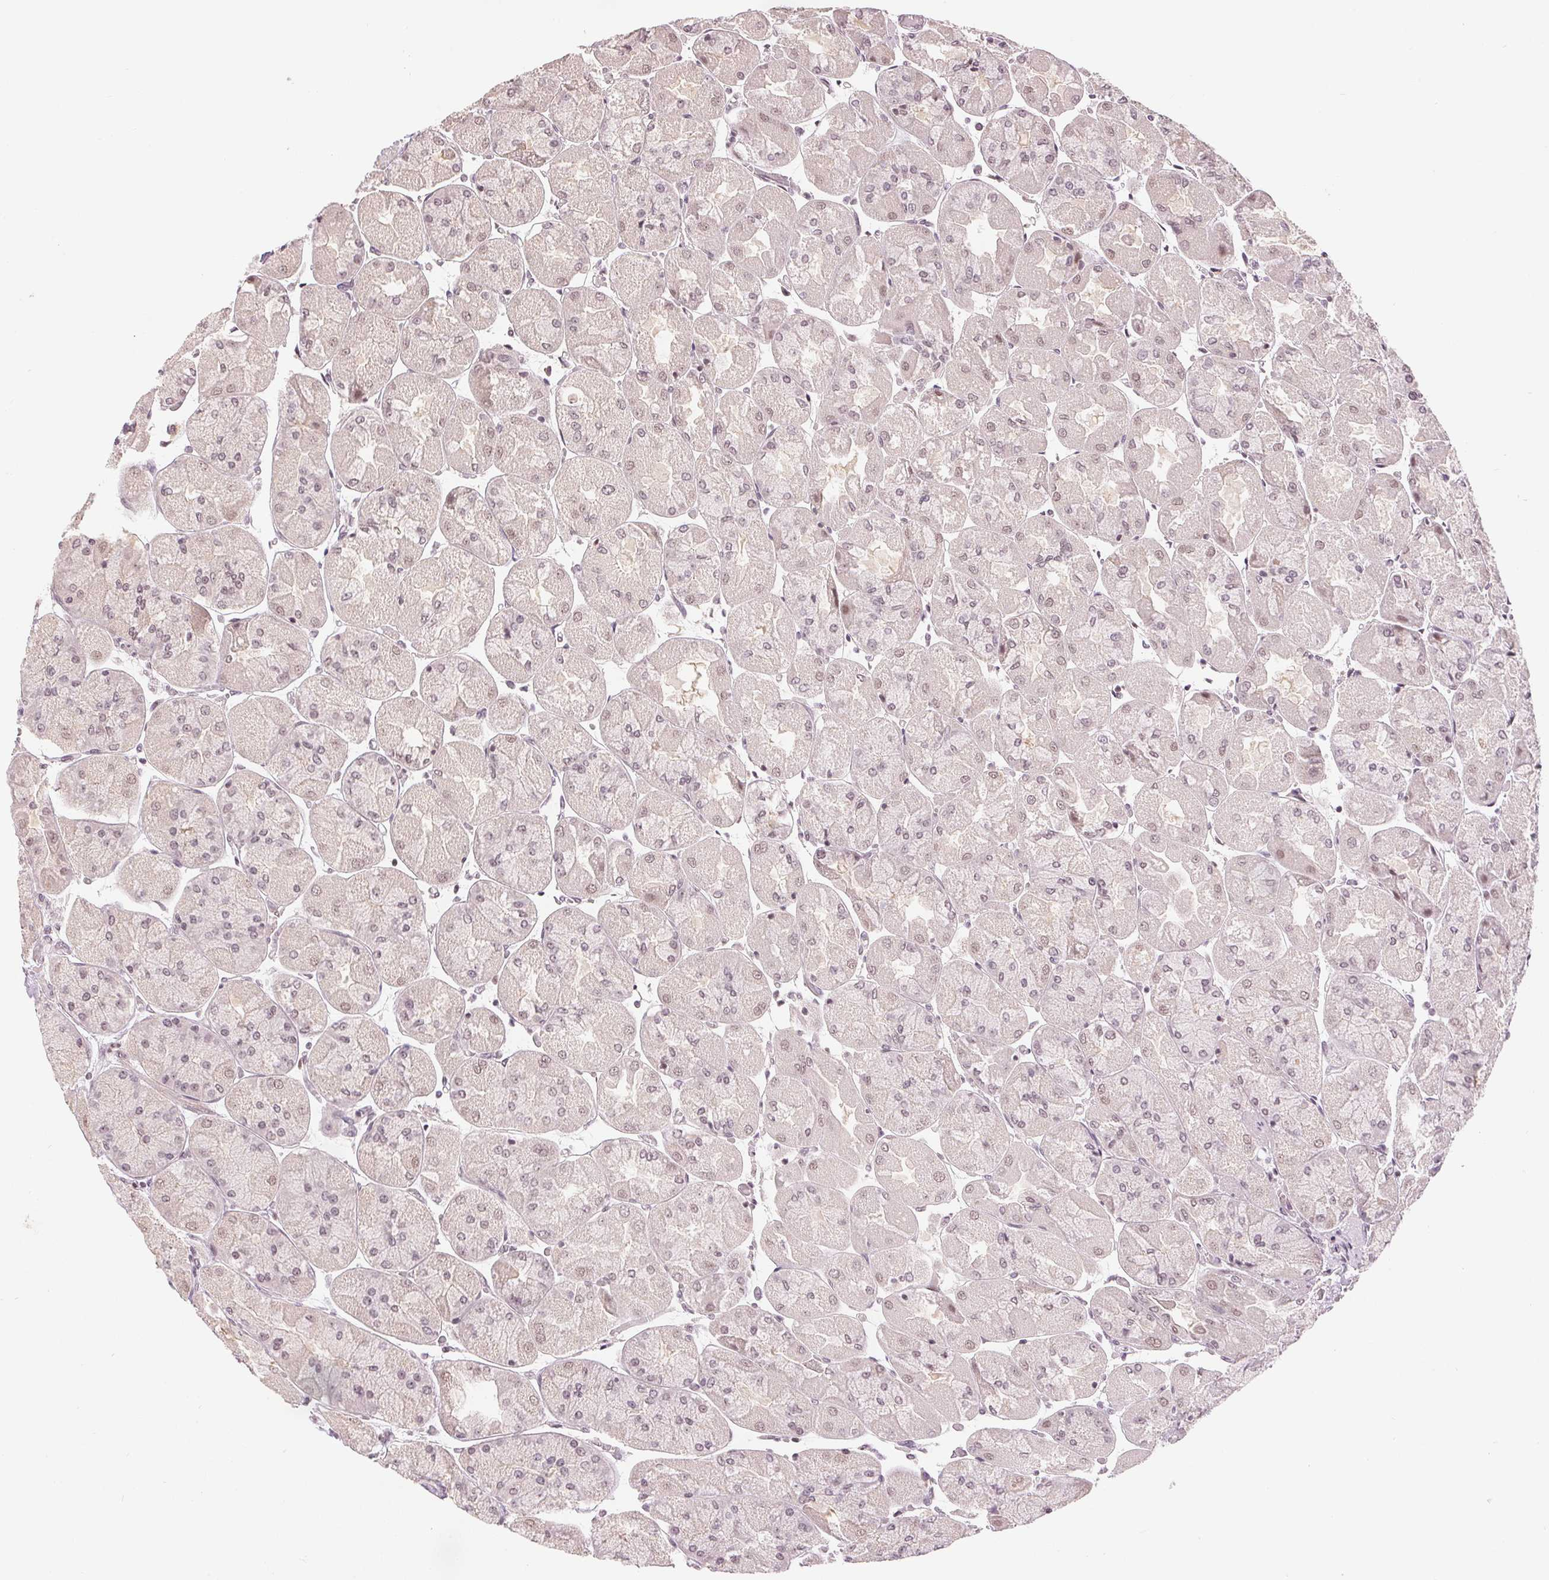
{"staining": {"intensity": "weak", "quantity": "25%-75%", "location": "nuclear"}, "tissue": "stomach", "cell_type": "Glandular cells", "image_type": "normal", "snomed": [{"axis": "morphology", "description": "Normal tissue, NOS"}, {"axis": "topography", "description": "Stomach"}], "caption": "Immunohistochemical staining of normal human stomach displays 25%-75% levels of weak nuclear protein expression in about 25%-75% of glandular cells.", "gene": "DEK", "patient": {"sex": "female", "age": 61}}